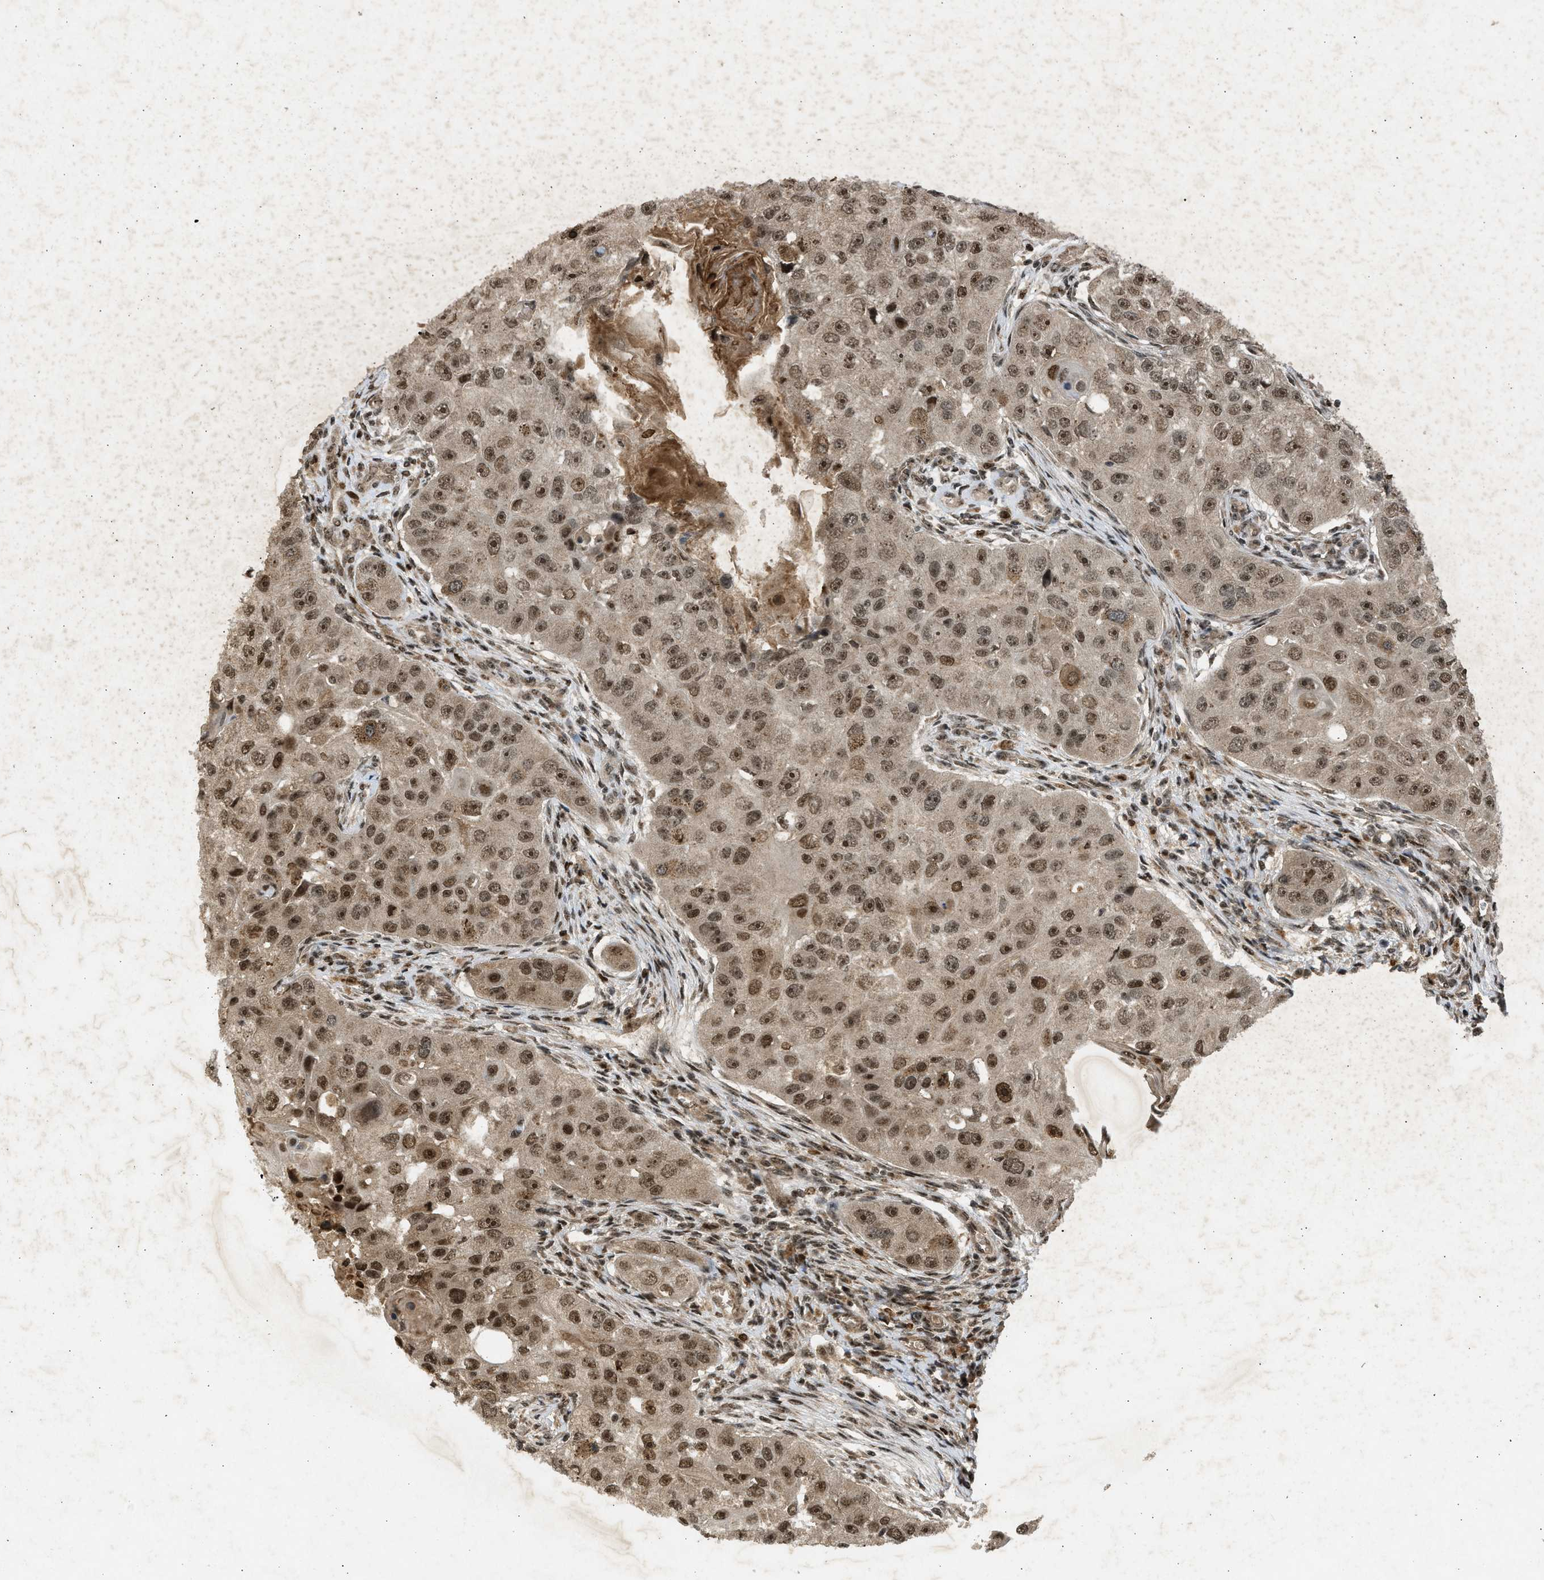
{"staining": {"intensity": "moderate", "quantity": ">75%", "location": "cytoplasmic/membranous,nuclear"}, "tissue": "head and neck cancer", "cell_type": "Tumor cells", "image_type": "cancer", "snomed": [{"axis": "morphology", "description": "Normal tissue, NOS"}, {"axis": "morphology", "description": "Squamous cell carcinoma, NOS"}, {"axis": "topography", "description": "Skeletal muscle"}, {"axis": "topography", "description": "Head-Neck"}], "caption": "Immunohistochemical staining of human head and neck cancer shows medium levels of moderate cytoplasmic/membranous and nuclear positivity in approximately >75% of tumor cells.", "gene": "TFDP2", "patient": {"sex": "male", "age": 51}}